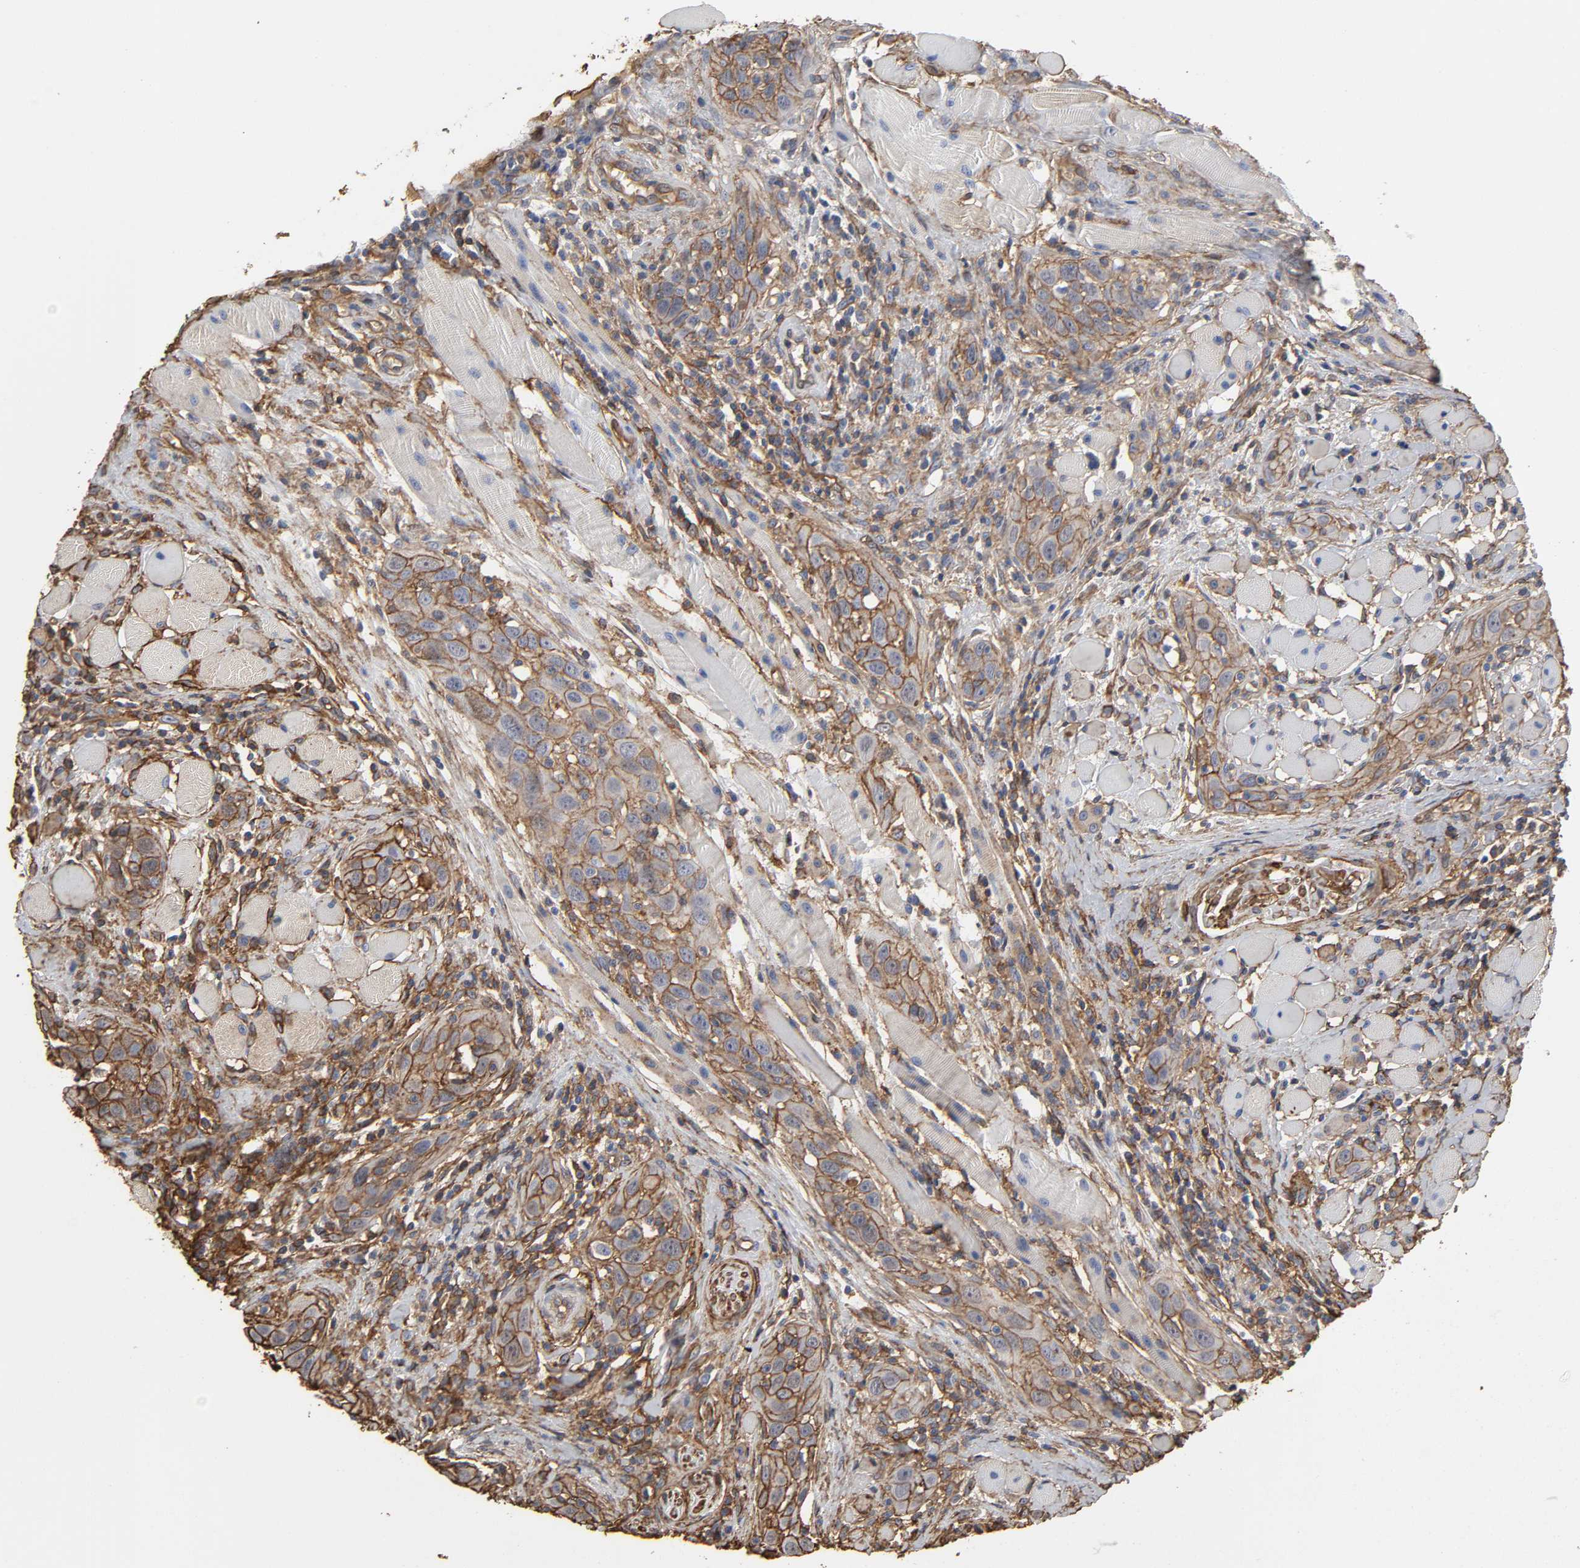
{"staining": {"intensity": "moderate", "quantity": ">75%", "location": "cytoplasmic/membranous"}, "tissue": "head and neck cancer", "cell_type": "Tumor cells", "image_type": "cancer", "snomed": [{"axis": "morphology", "description": "Squamous cell carcinoma, NOS"}, {"axis": "topography", "description": "Oral tissue"}, {"axis": "topography", "description": "Head-Neck"}], "caption": "Head and neck cancer tissue reveals moderate cytoplasmic/membranous staining in approximately >75% of tumor cells", "gene": "ANXA2", "patient": {"sex": "female", "age": 50}}